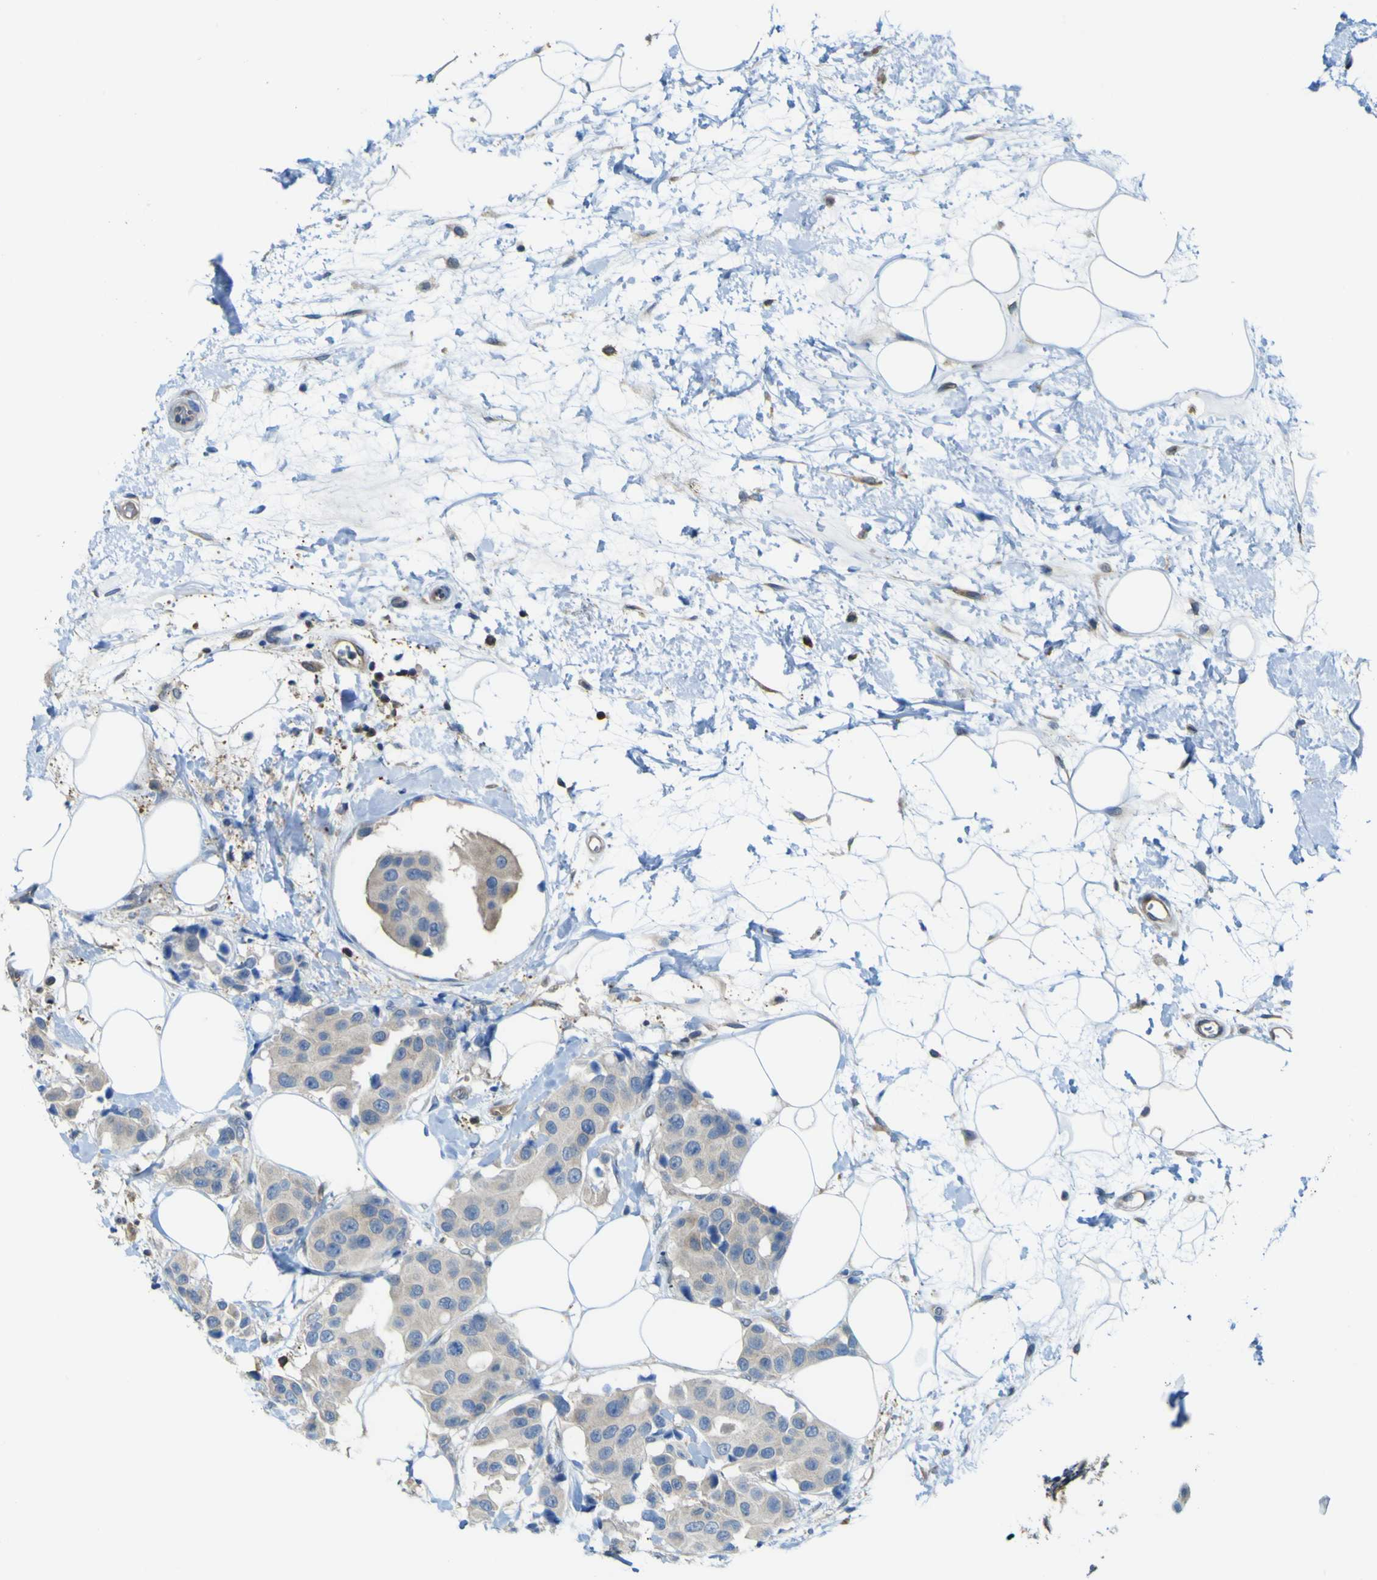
{"staining": {"intensity": "weak", "quantity": ">75%", "location": "cytoplasmic/membranous"}, "tissue": "breast cancer", "cell_type": "Tumor cells", "image_type": "cancer", "snomed": [{"axis": "morphology", "description": "Normal tissue, NOS"}, {"axis": "morphology", "description": "Duct carcinoma"}, {"axis": "topography", "description": "Breast"}], "caption": "Breast cancer stained for a protein (brown) shows weak cytoplasmic/membranous positive expression in about >75% of tumor cells.", "gene": "ABHD3", "patient": {"sex": "female", "age": 39}}